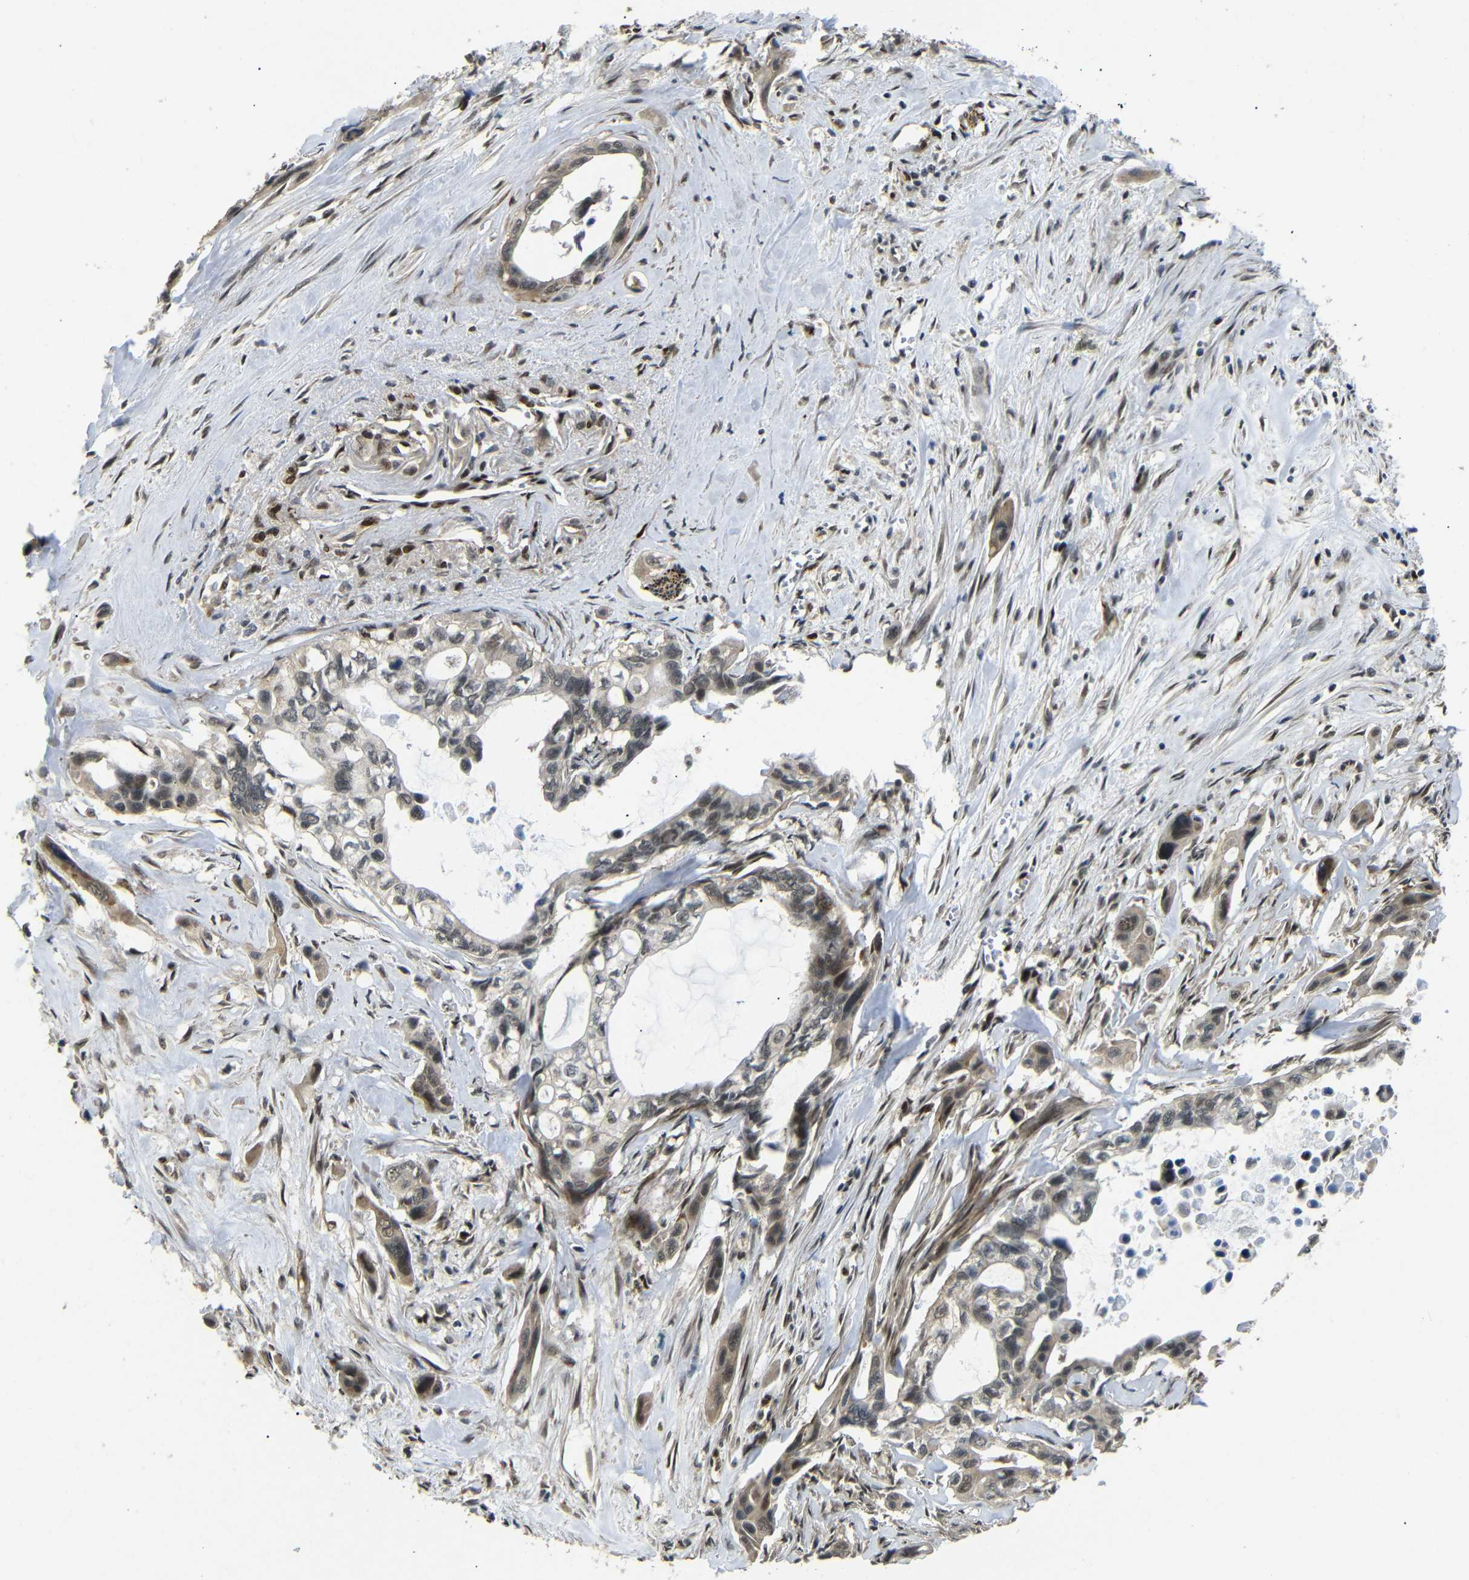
{"staining": {"intensity": "moderate", "quantity": ">75%", "location": "cytoplasmic/membranous,nuclear"}, "tissue": "pancreatic cancer", "cell_type": "Tumor cells", "image_type": "cancer", "snomed": [{"axis": "morphology", "description": "Adenocarcinoma, NOS"}, {"axis": "topography", "description": "Pancreas"}], "caption": "Immunohistochemical staining of human adenocarcinoma (pancreatic) exhibits medium levels of moderate cytoplasmic/membranous and nuclear protein positivity in about >75% of tumor cells.", "gene": "TBX2", "patient": {"sex": "male", "age": 73}}